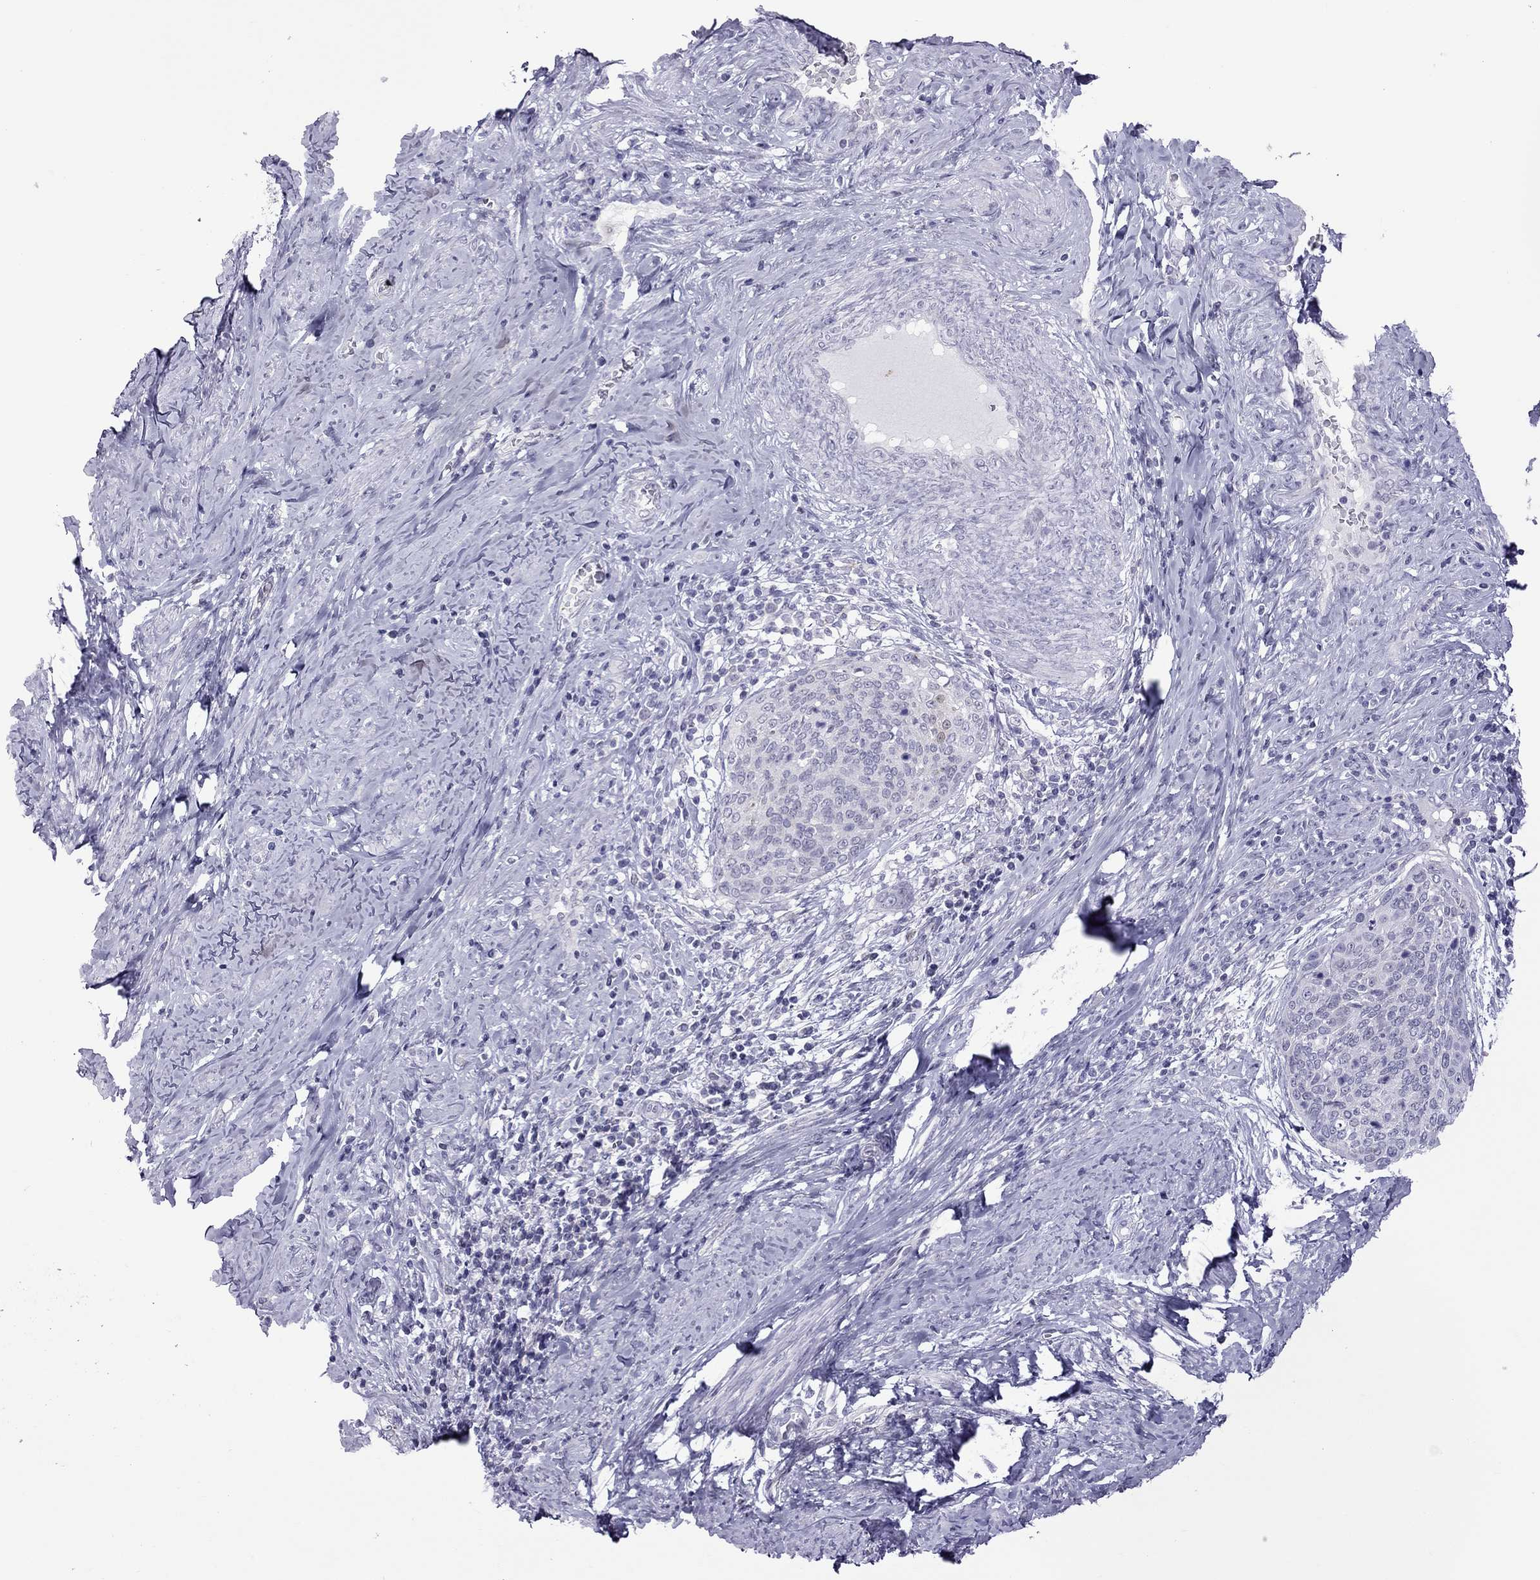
{"staining": {"intensity": "negative", "quantity": "none", "location": "none"}, "tissue": "cervical cancer", "cell_type": "Tumor cells", "image_type": "cancer", "snomed": [{"axis": "morphology", "description": "Squamous cell carcinoma, NOS"}, {"axis": "topography", "description": "Cervix"}], "caption": "Tumor cells show no significant positivity in cervical cancer. (DAB IHC with hematoxylin counter stain).", "gene": "TEX14", "patient": {"sex": "female", "age": 69}}